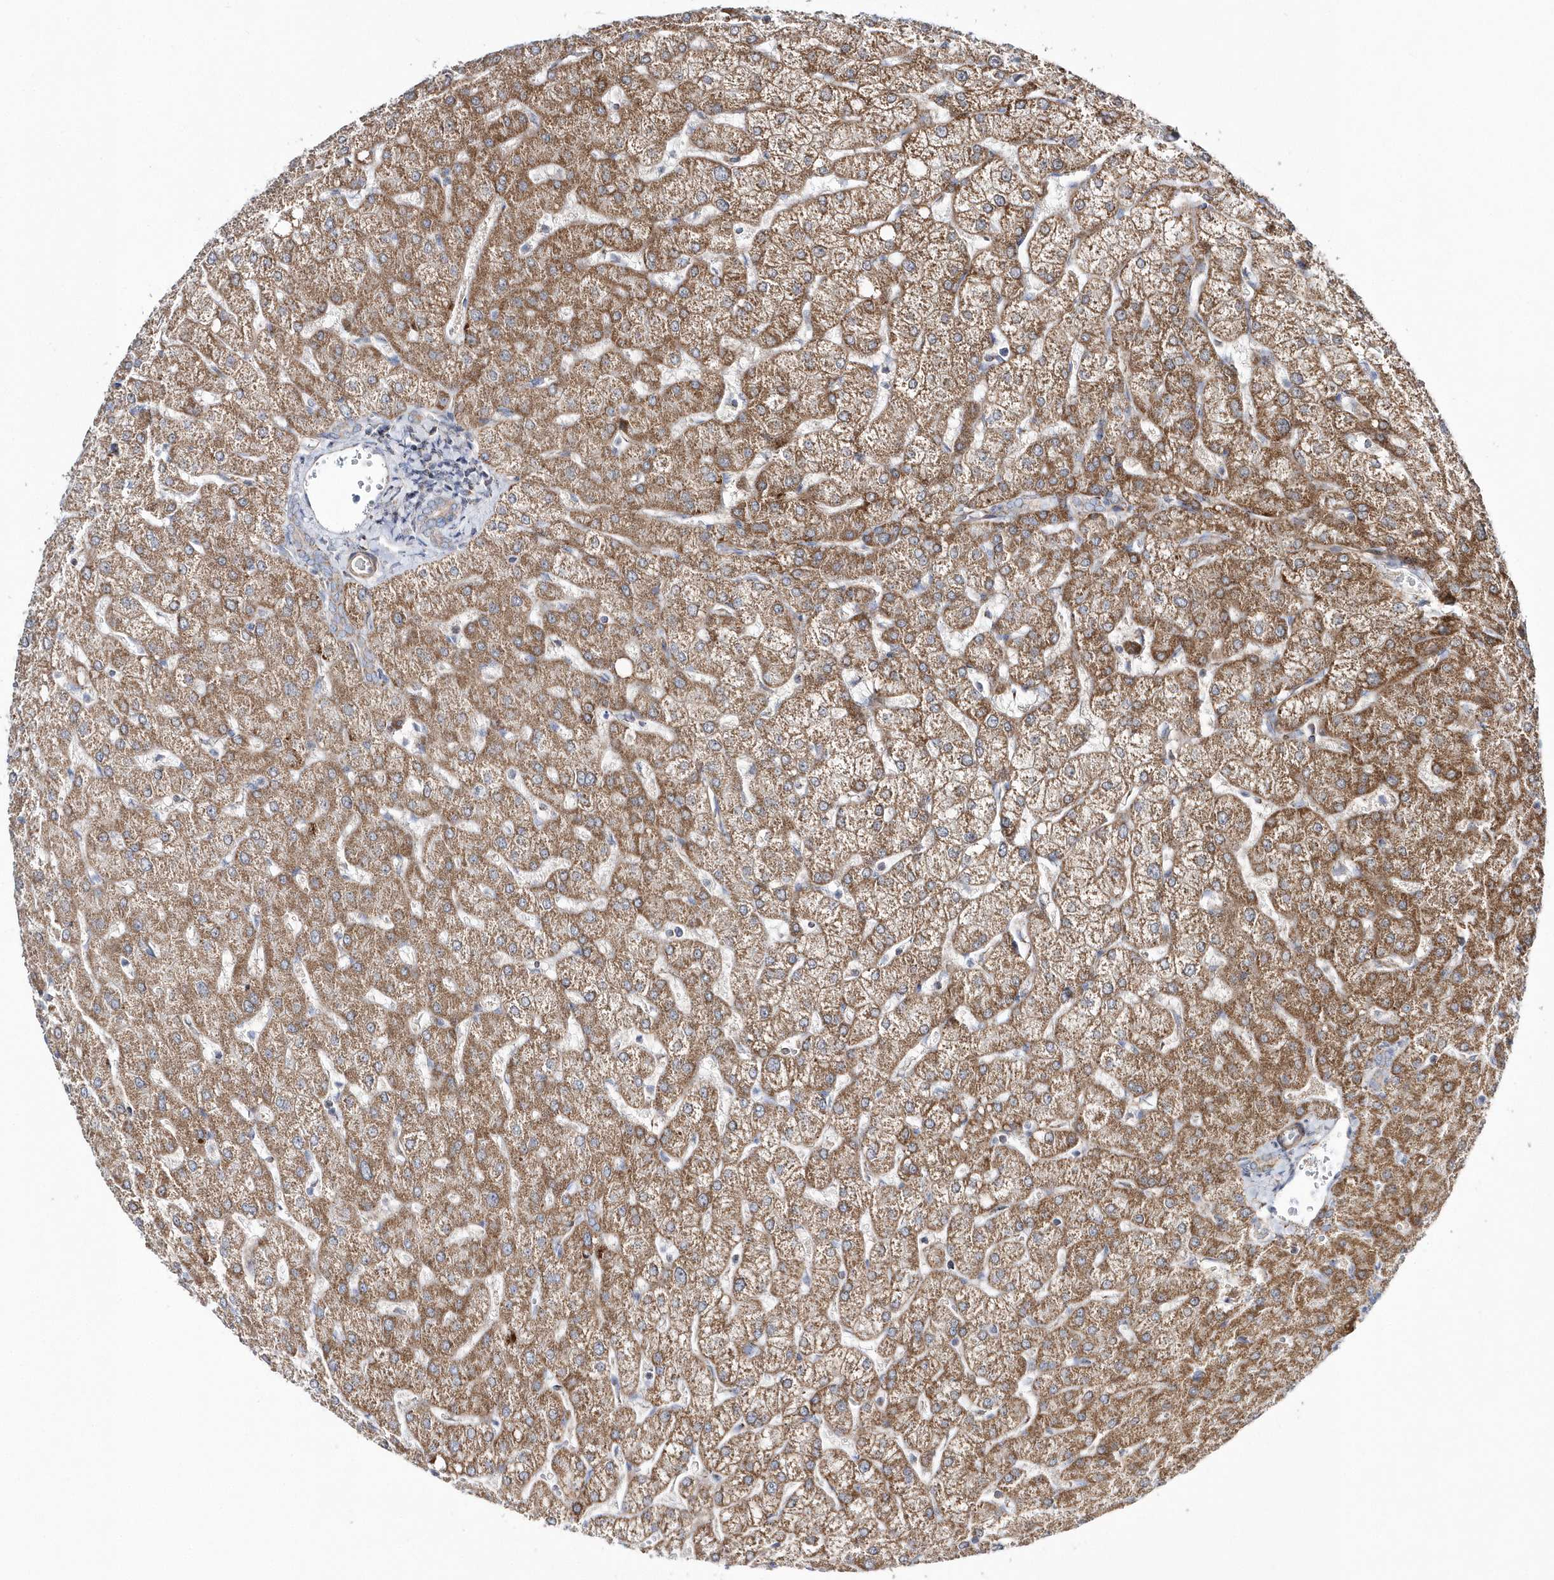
{"staining": {"intensity": "weak", "quantity": "25%-75%", "location": "cytoplasmic/membranous"}, "tissue": "liver", "cell_type": "Cholangiocytes", "image_type": "normal", "snomed": [{"axis": "morphology", "description": "Normal tissue, NOS"}, {"axis": "topography", "description": "Liver"}], "caption": "Immunohistochemistry (IHC) (DAB (3,3'-diaminobenzidine)) staining of normal human liver displays weak cytoplasmic/membranous protein staining in approximately 25%-75% of cholangiocytes. (Stains: DAB (3,3'-diaminobenzidine) in brown, nuclei in blue, Microscopy: brightfield microscopy at high magnification).", "gene": "OPA1", "patient": {"sex": "female", "age": 54}}